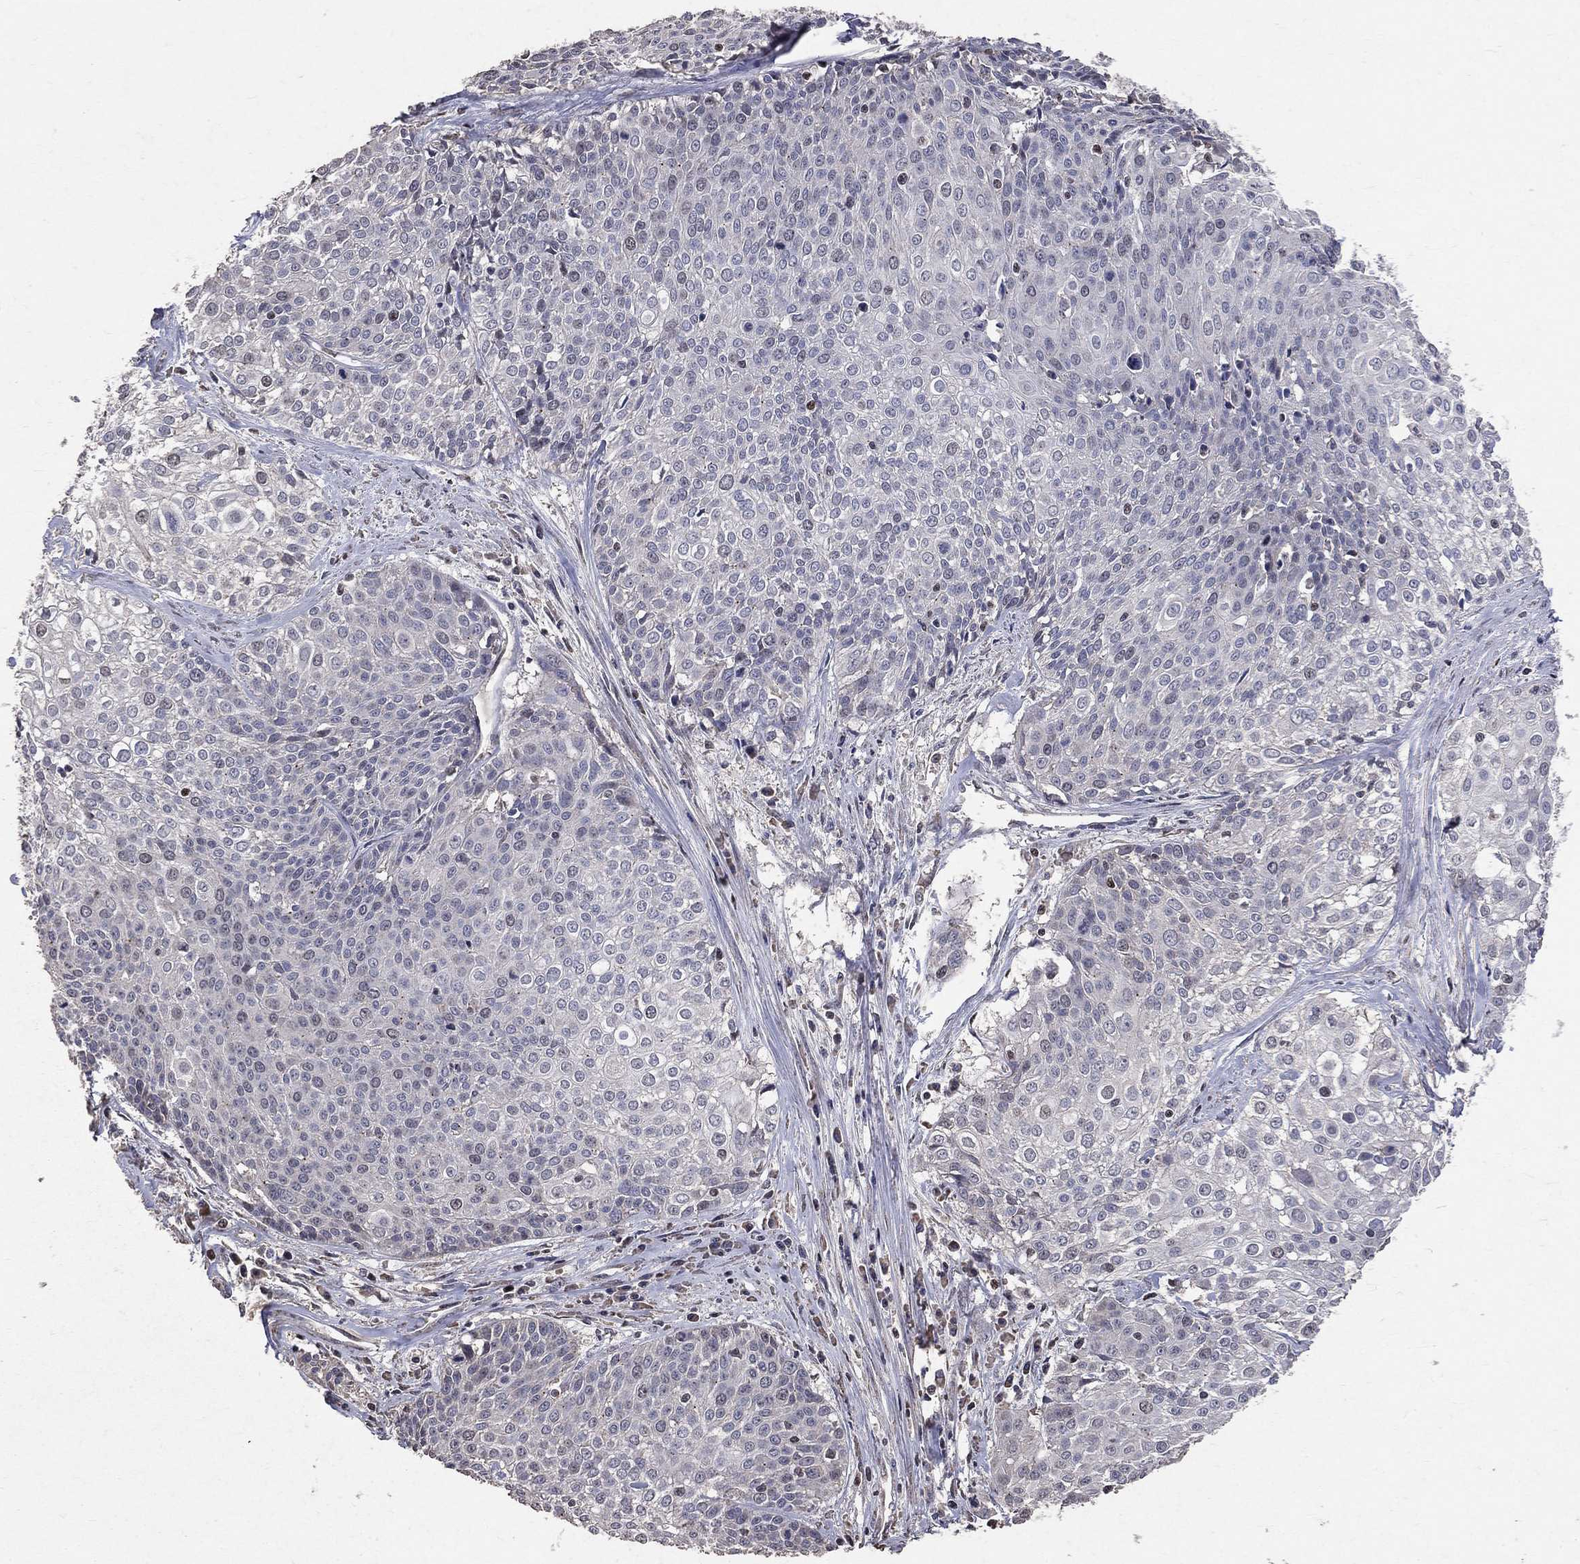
{"staining": {"intensity": "negative", "quantity": "none", "location": "none"}, "tissue": "cervical cancer", "cell_type": "Tumor cells", "image_type": "cancer", "snomed": [{"axis": "morphology", "description": "Squamous cell carcinoma, NOS"}, {"axis": "topography", "description": "Cervix"}], "caption": "High magnification brightfield microscopy of cervical squamous cell carcinoma stained with DAB (3,3'-diaminobenzidine) (brown) and counterstained with hematoxylin (blue): tumor cells show no significant positivity.", "gene": "LY6K", "patient": {"sex": "female", "age": 39}}